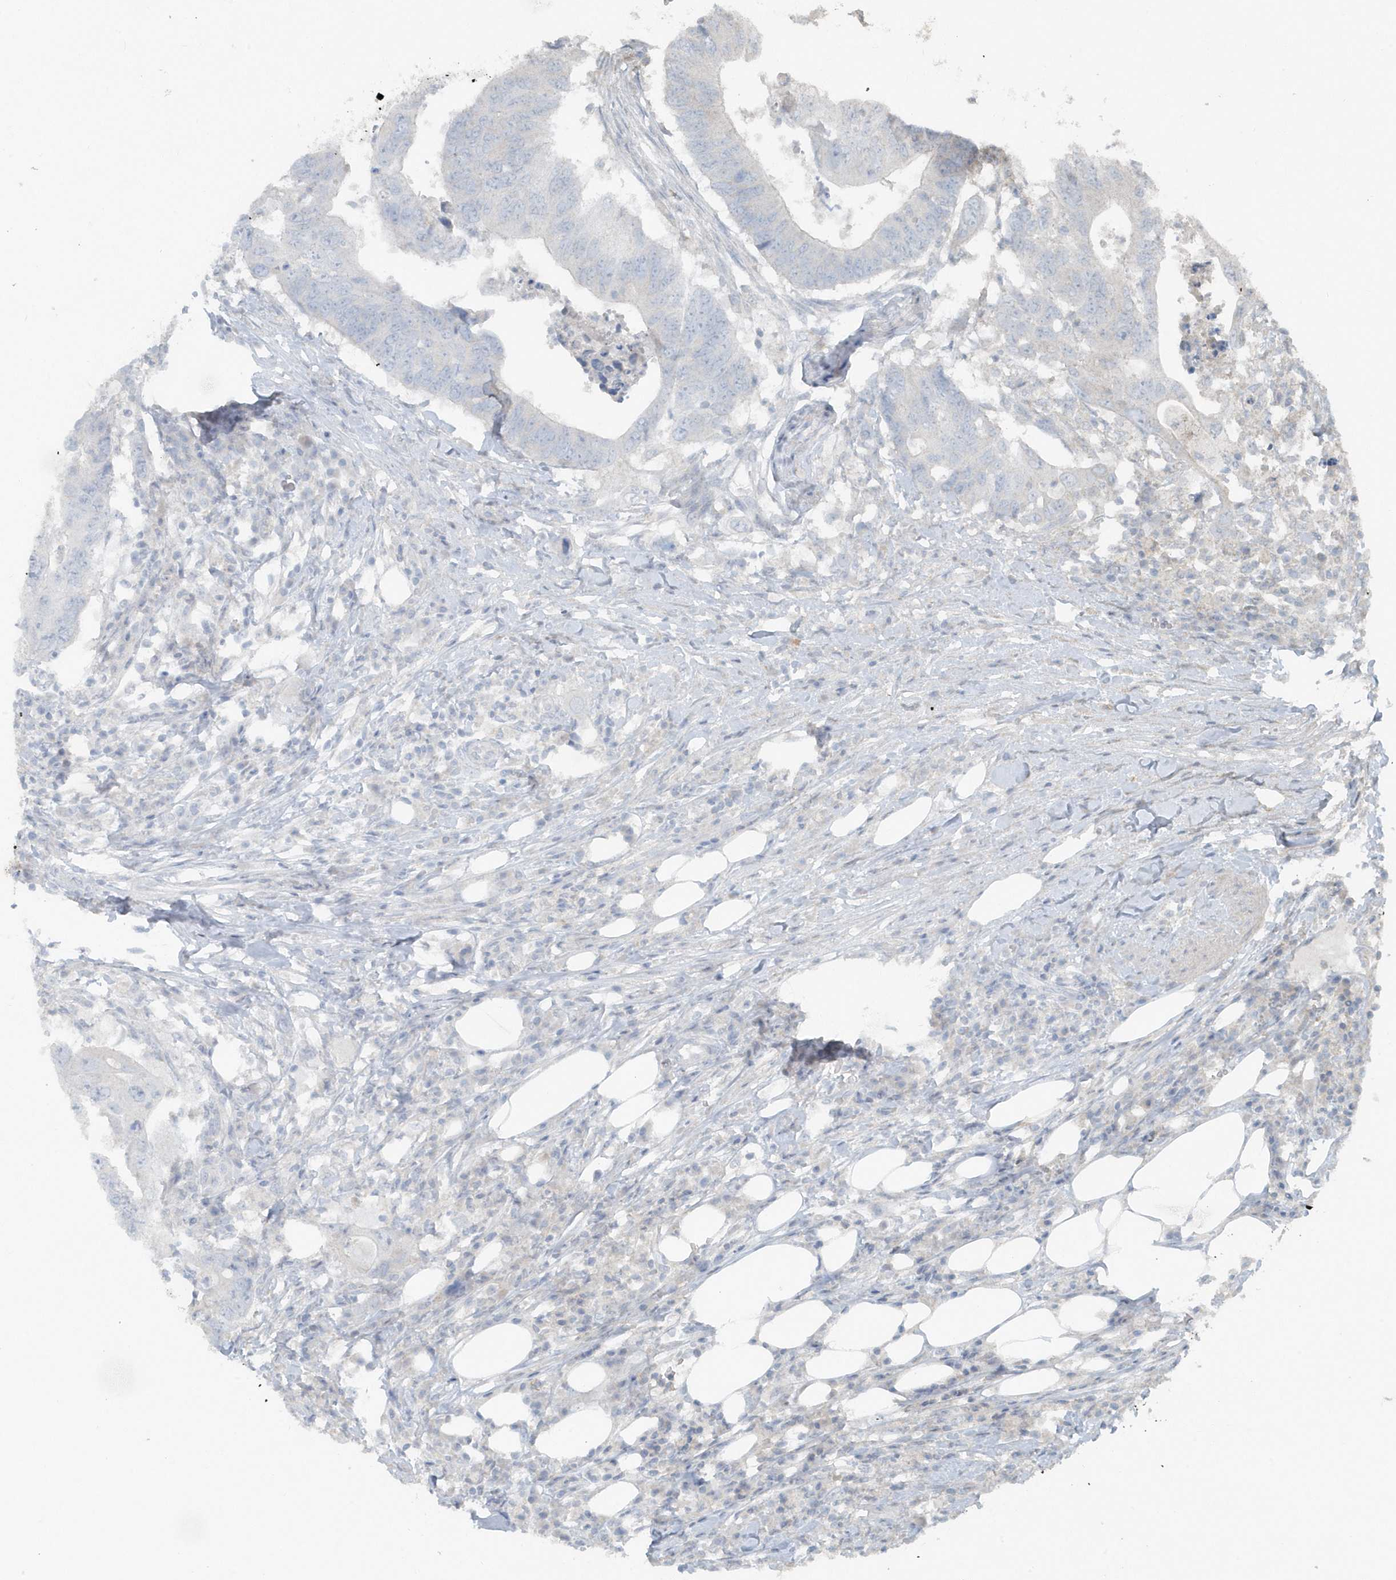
{"staining": {"intensity": "negative", "quantity": "none", "location": "none"}, "tissue": "colorectal cancer", "cell_type": "Tumor cells", "image_type": "cancer", "snomed": [{"axis": "morphology", "description": "Adenocarcinoma, NOS"}, {"axis": "topography", "description": "Colon"}], "caption": "DAB (3,3'-diaminobenzidine) immunohistochemical staining of human colorectal cancer reveals no significant positivity in tumor cells.", "gene": "ACTC1", "patient": {"sex": "male", "age": 71}}